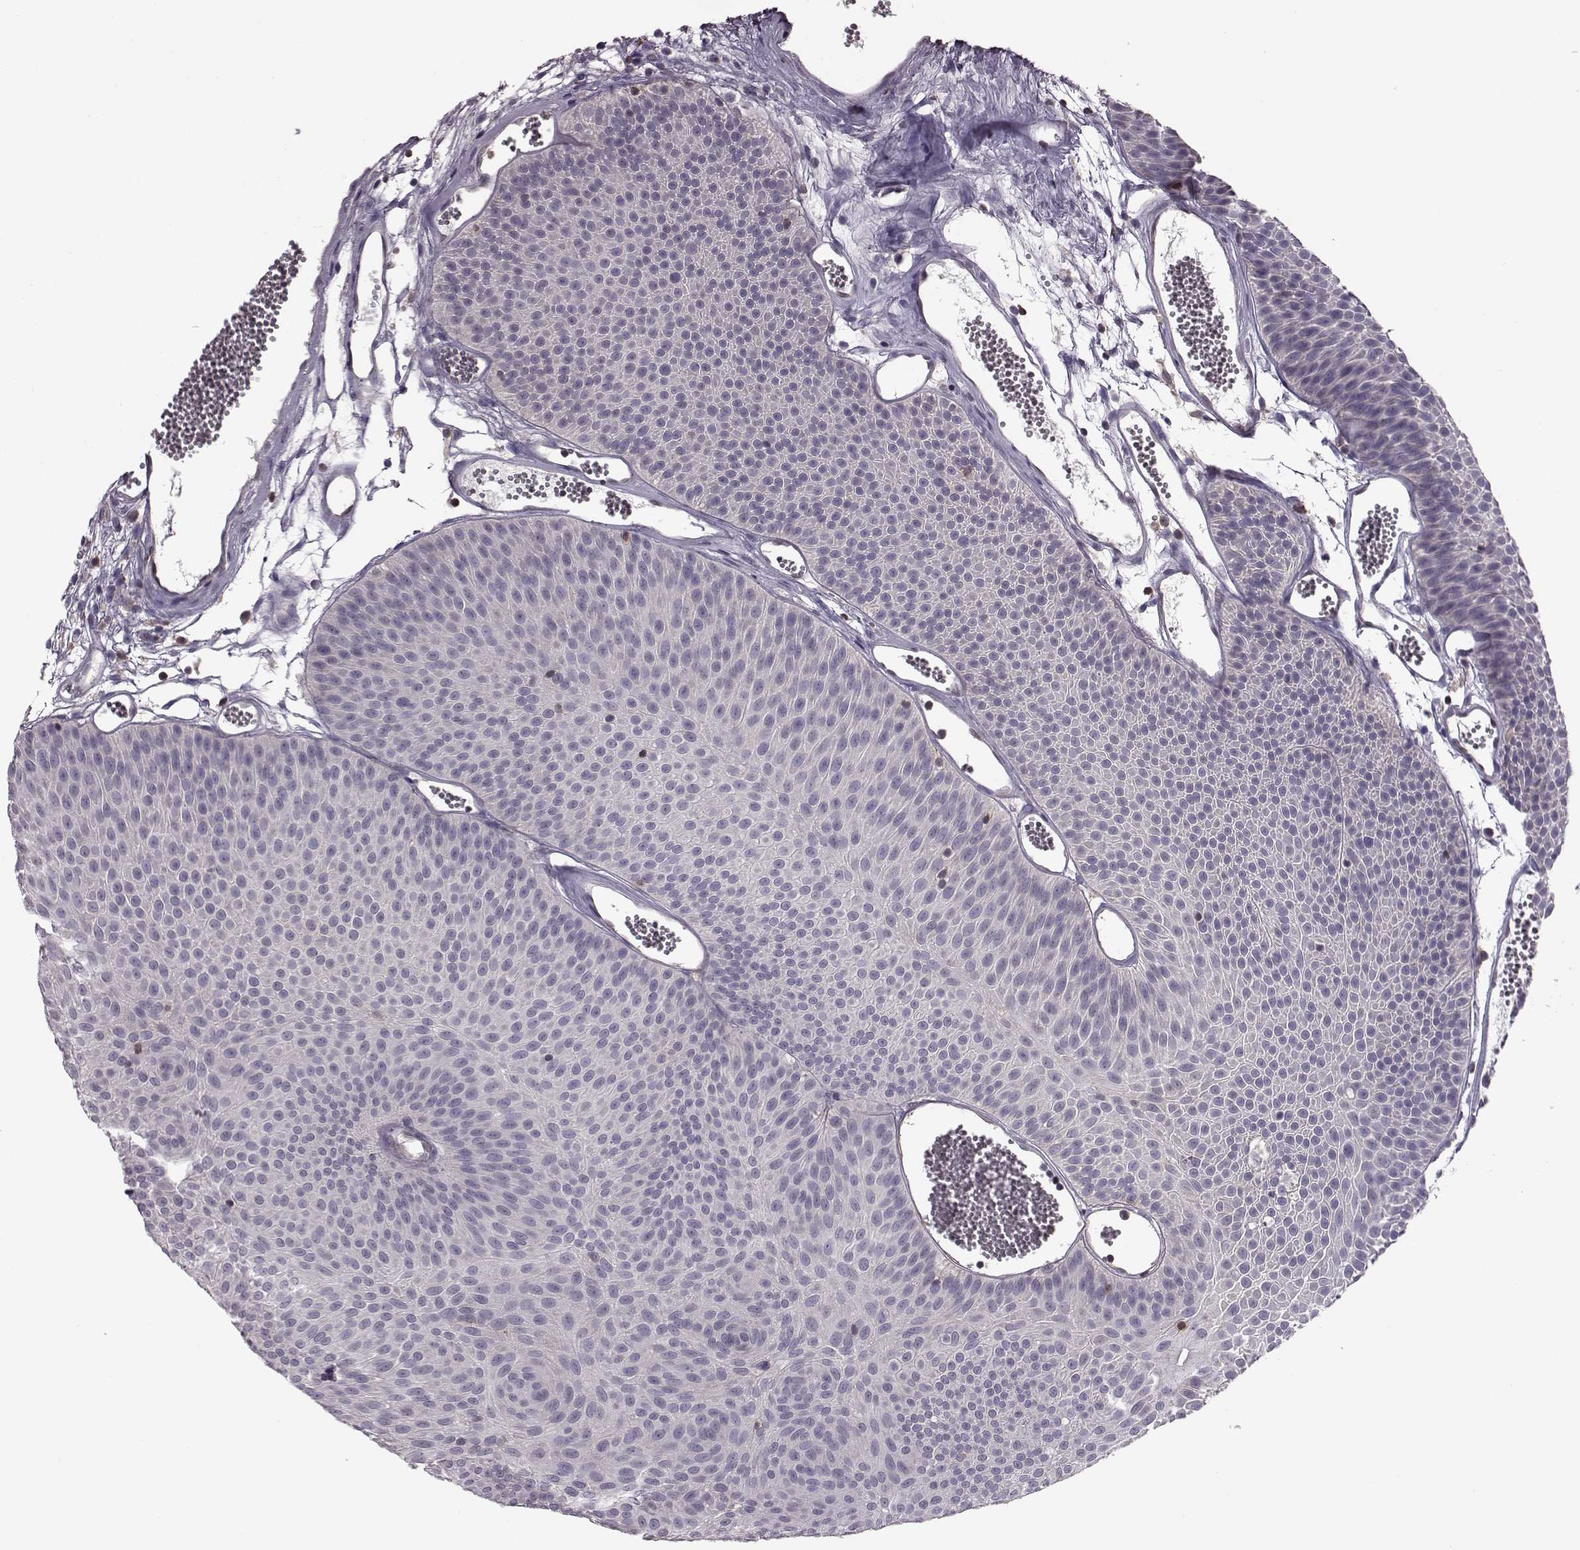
{"staining": {"intensity": "negative", "quantity": "none", "location": "none"}, "tissue": "urothelial cancer", "cell_type": "Tumor cells", "image_type": "cancer", "snomed": [{"axis": "morphology", "description": "Urothelial carcinoma, Low grade"}, {"axis": "topography", "description": "Urinary bladder"}], "caption": "Immunohistochemical staining of low-grade urothelial carcinoma shows no significant expression in tumor cells.", "gene": "CDC42SE1", "patient": {"sex": "male", "age": 52}}